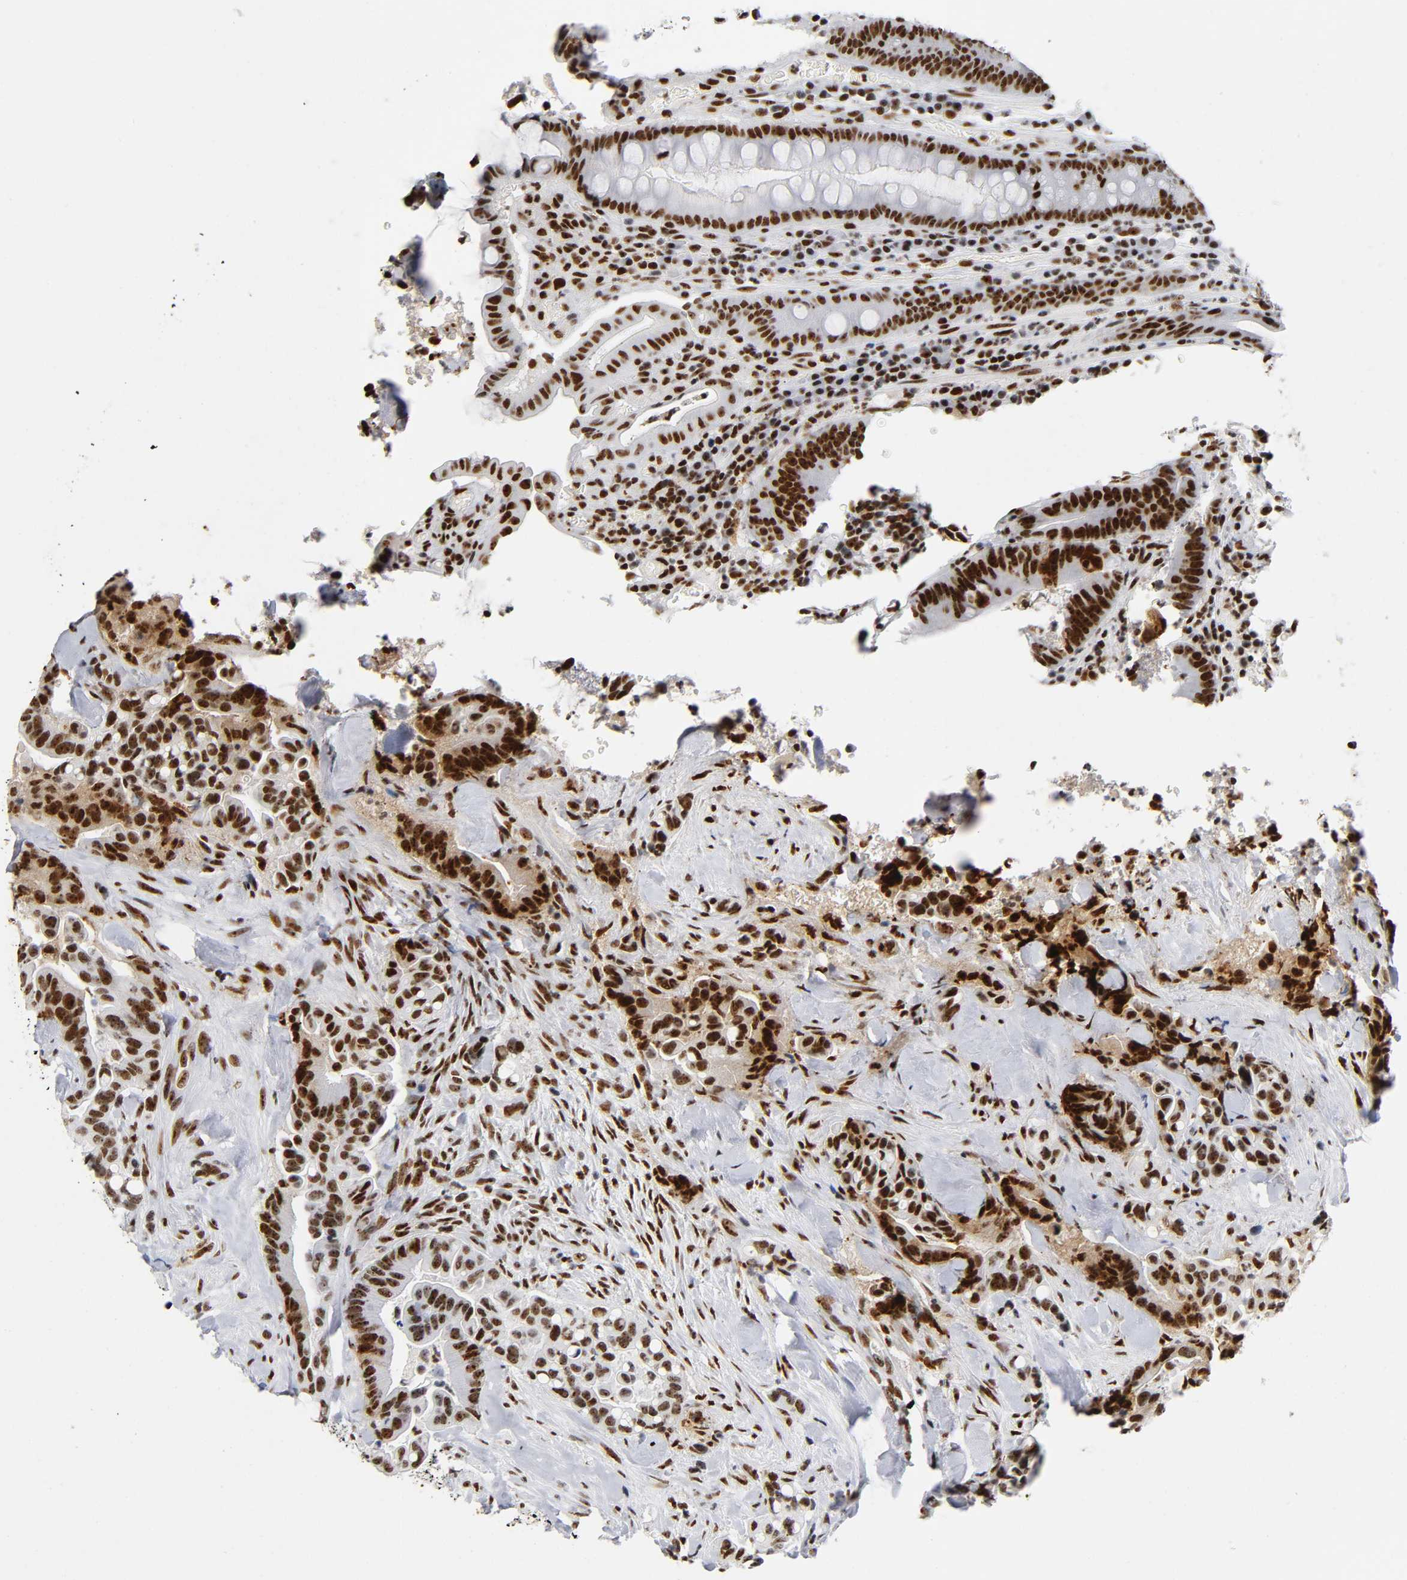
{"staining": {"intensity": "strong", "quantity": ">75%", "location": "nuclear"}, "tissue": "colorectal cancer", "cell_type": "Tumor cells", "image_type": "cancer", "snomed": [{"axis": "morphology", "description": "Normal tissue, NOS"}, {"axis": "morphology", "description": "Adenocarcinoma, NOS"}, {"axis": "topography", "description": "Colon"}], "caption": "Adenocarcinoma (colorectal) stained with a brown dye shows strong nuclear positive positivity in approximately >75% of tumor cells.", "gene": "UBTF", "patient": {"sex": "male", "age": 82}}